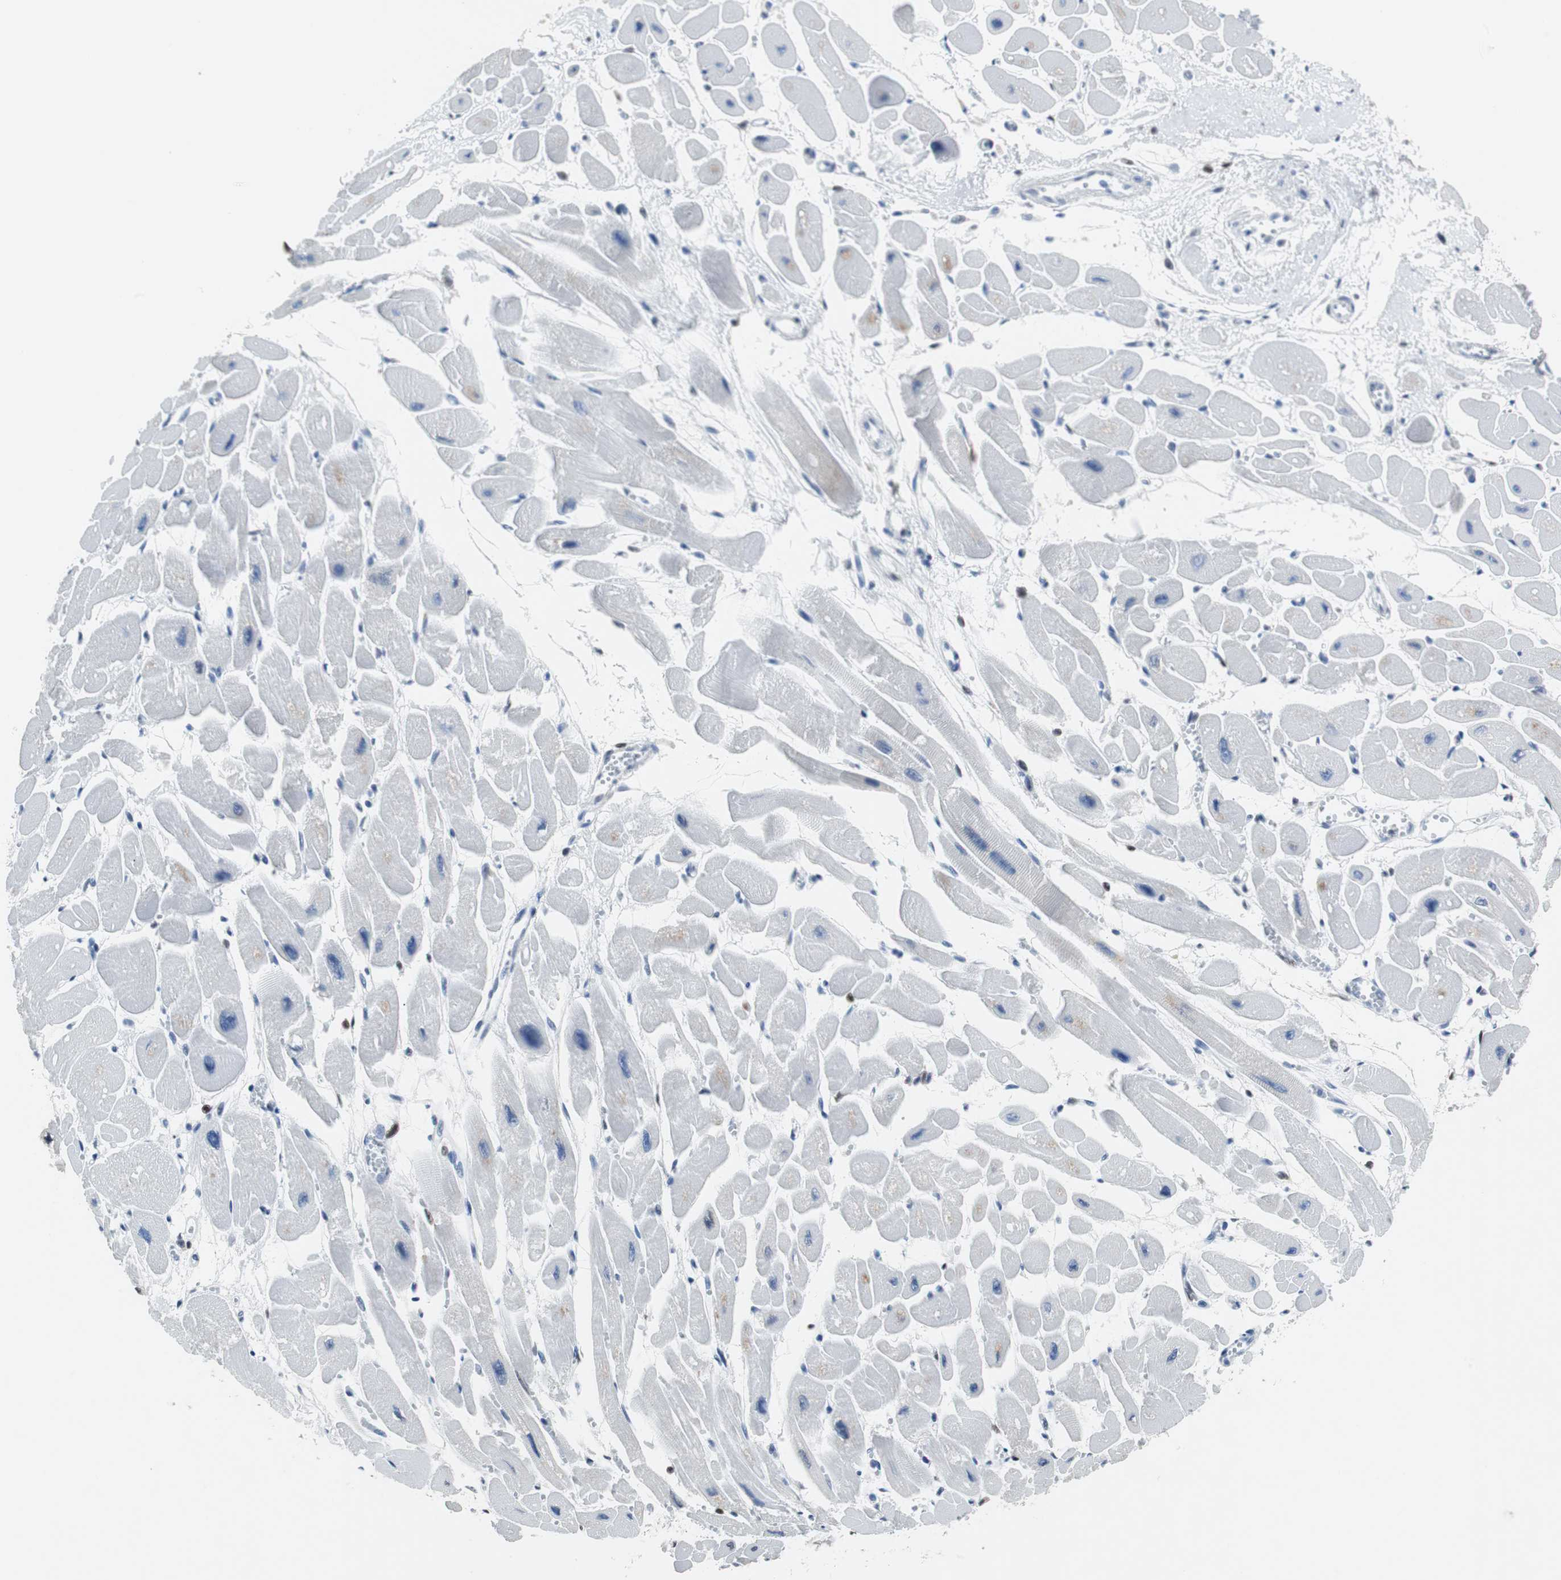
{"staining": {"intensity": "negative", "quantity": "none", "location": "none"}, "tissue": "heart muscle", "cell_type": "Cardiomyocytes", "image_type": "normal", "snomed": [{"axis": "morphology", "description": "Normal tissue, NOS"}, {"axis": "topography", "description": "Heart"}], "caption": "DAB immunohistochemical staining of unremarkable human heart muscle shows no significant positivity in cardiomyocytes.", "gene": "JUN", "patient": {"sex": "female", "age": 54}}